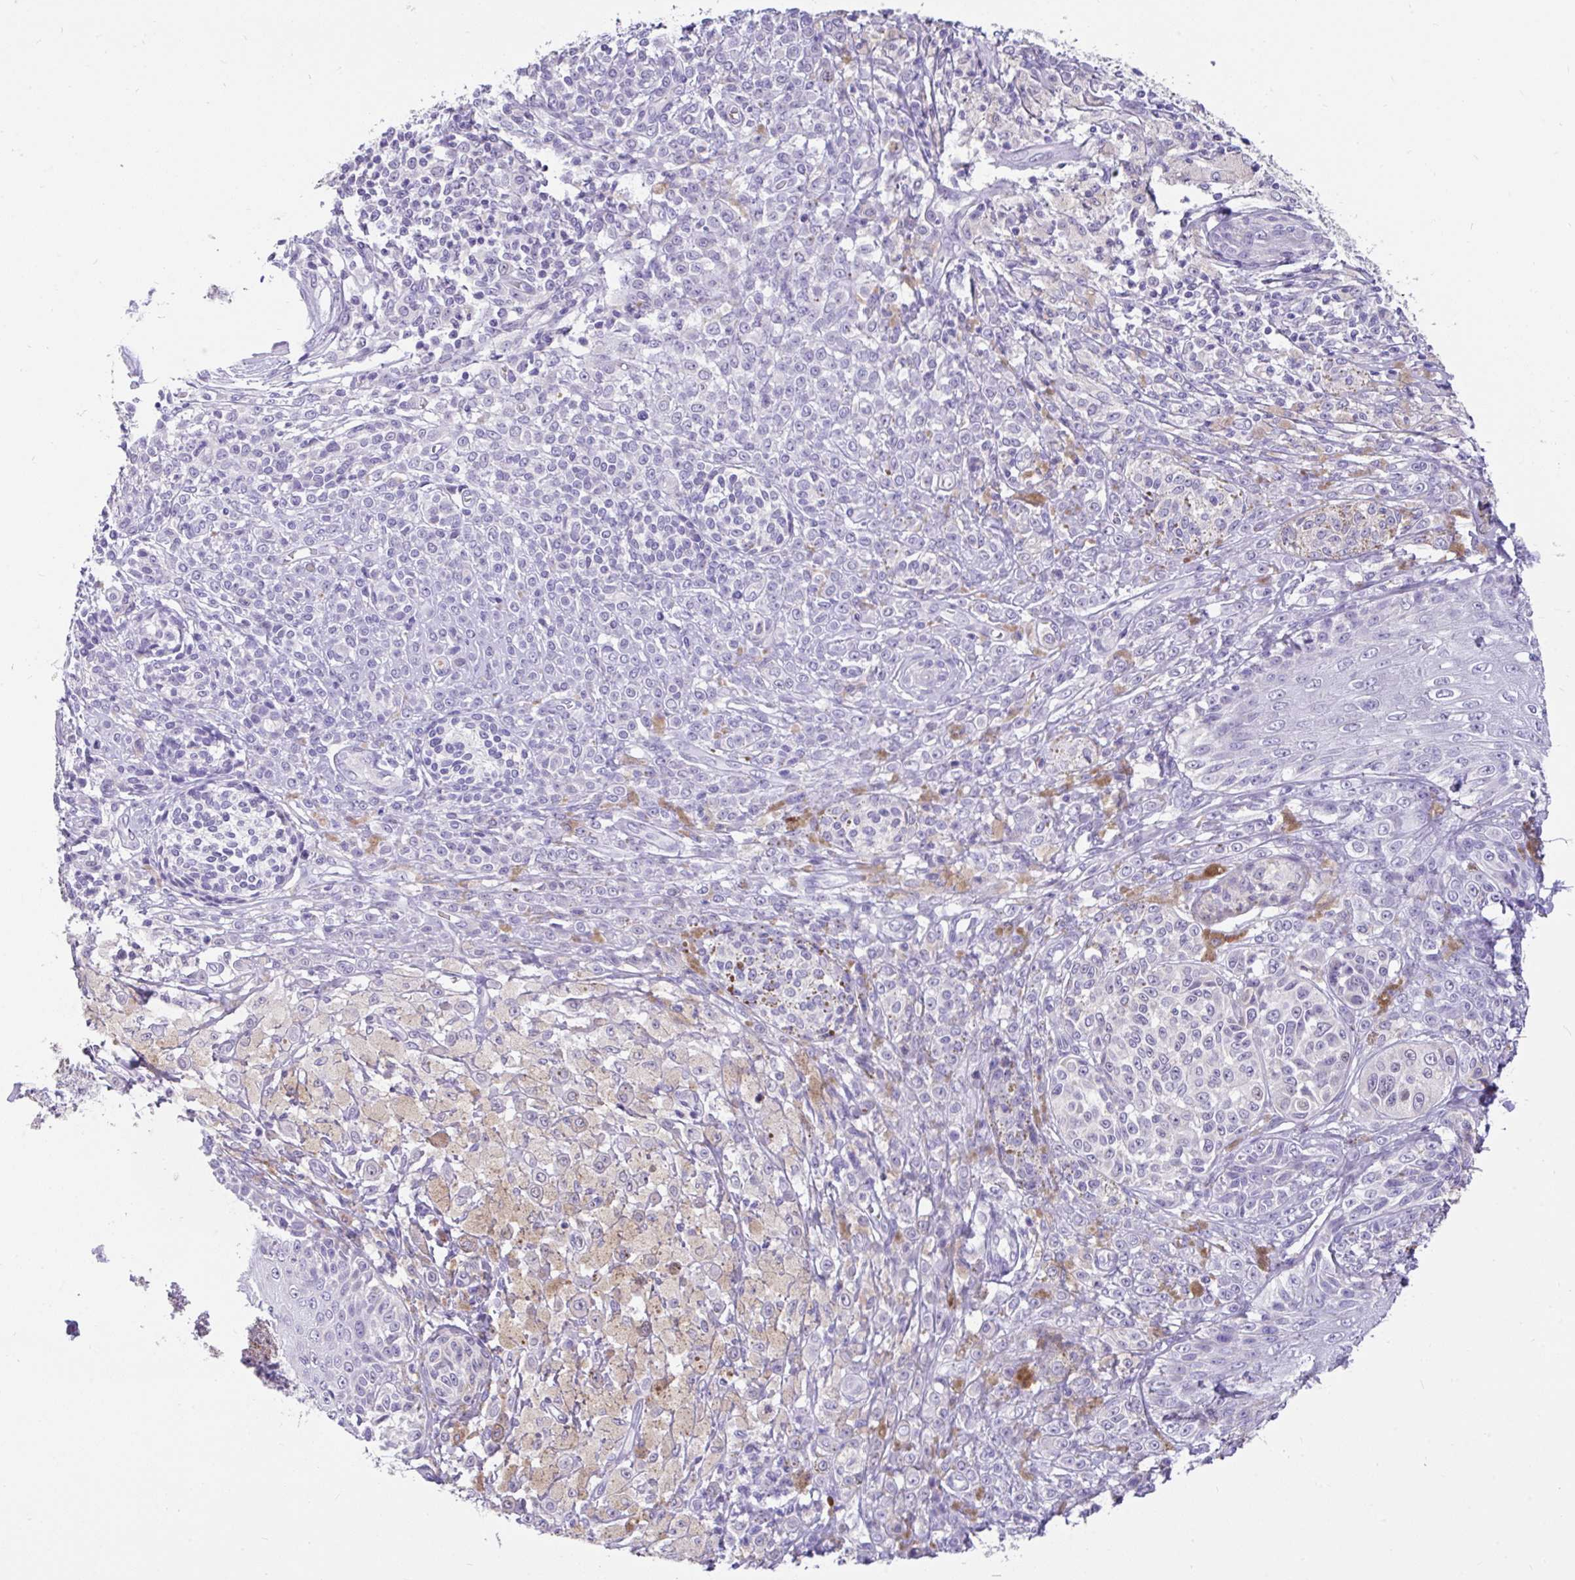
{"staining": {"intensity": "negative", "quantity": "none", "location": "none"}, "tissue": "melanoma", "cell_type": "Tumor cells", "image_type": "cancer", "snomed": [{"axis": "morphology", "description": "Malignant melanoma, NOS"}, {"axis": "topography", "description": "Skin"}], "caption": "DAB (3,3'-diaminobenzidine) immunohistochemical staining of malignant melanoma demonstrates no significant staining in tumor cells. (DAB (3,3'-diaminobenzidine) immunohistochemistry visualized using brightfield microscopy, high magnification).", "gene": "INTS5", "patient": {"sex": "male", "age": 42}}